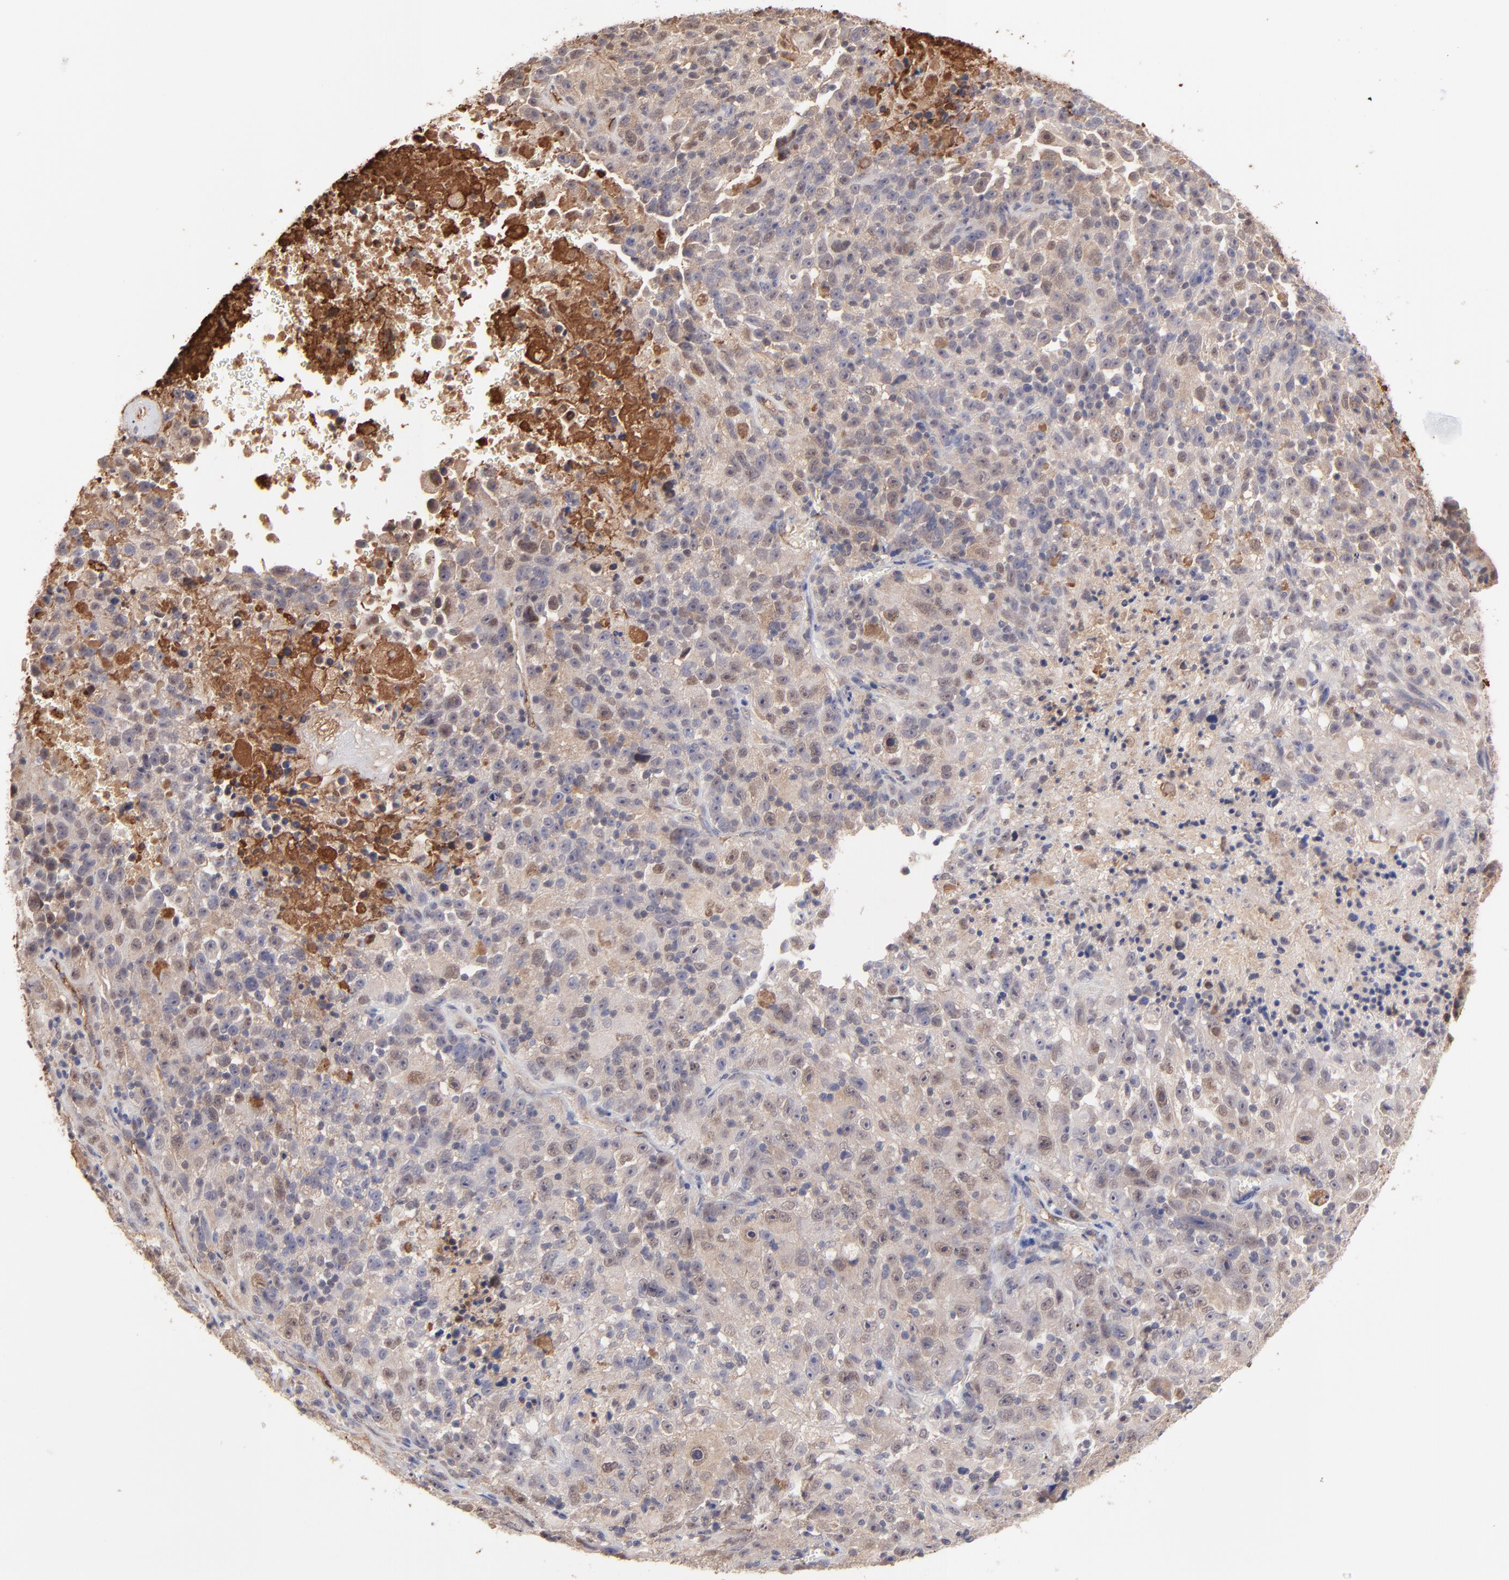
{"staining": {"intensity": "weak", "quantity": ">75%", "location": "cytoplasmic/membranous,nuclear"}, "tissue": "melanoma", "cell_type": "Tumor cells", "image_type": "cancer", "snomed": [{"axis": "morphology", "description": "Malignant melanoma, Metastatic site"}, {"axis": "topography", "description": "Cerebral cortex"}], "caption": "The micrograph displays staining of melanoma, revealing weak cytoplasmic/membranous and nuclear protein staining (brown color) within tumor cells. (DAB IHC with brightfield microscopy, high magnification).", "gene": "PSMD14", "patient": {"sex": "female", "age": 52}}